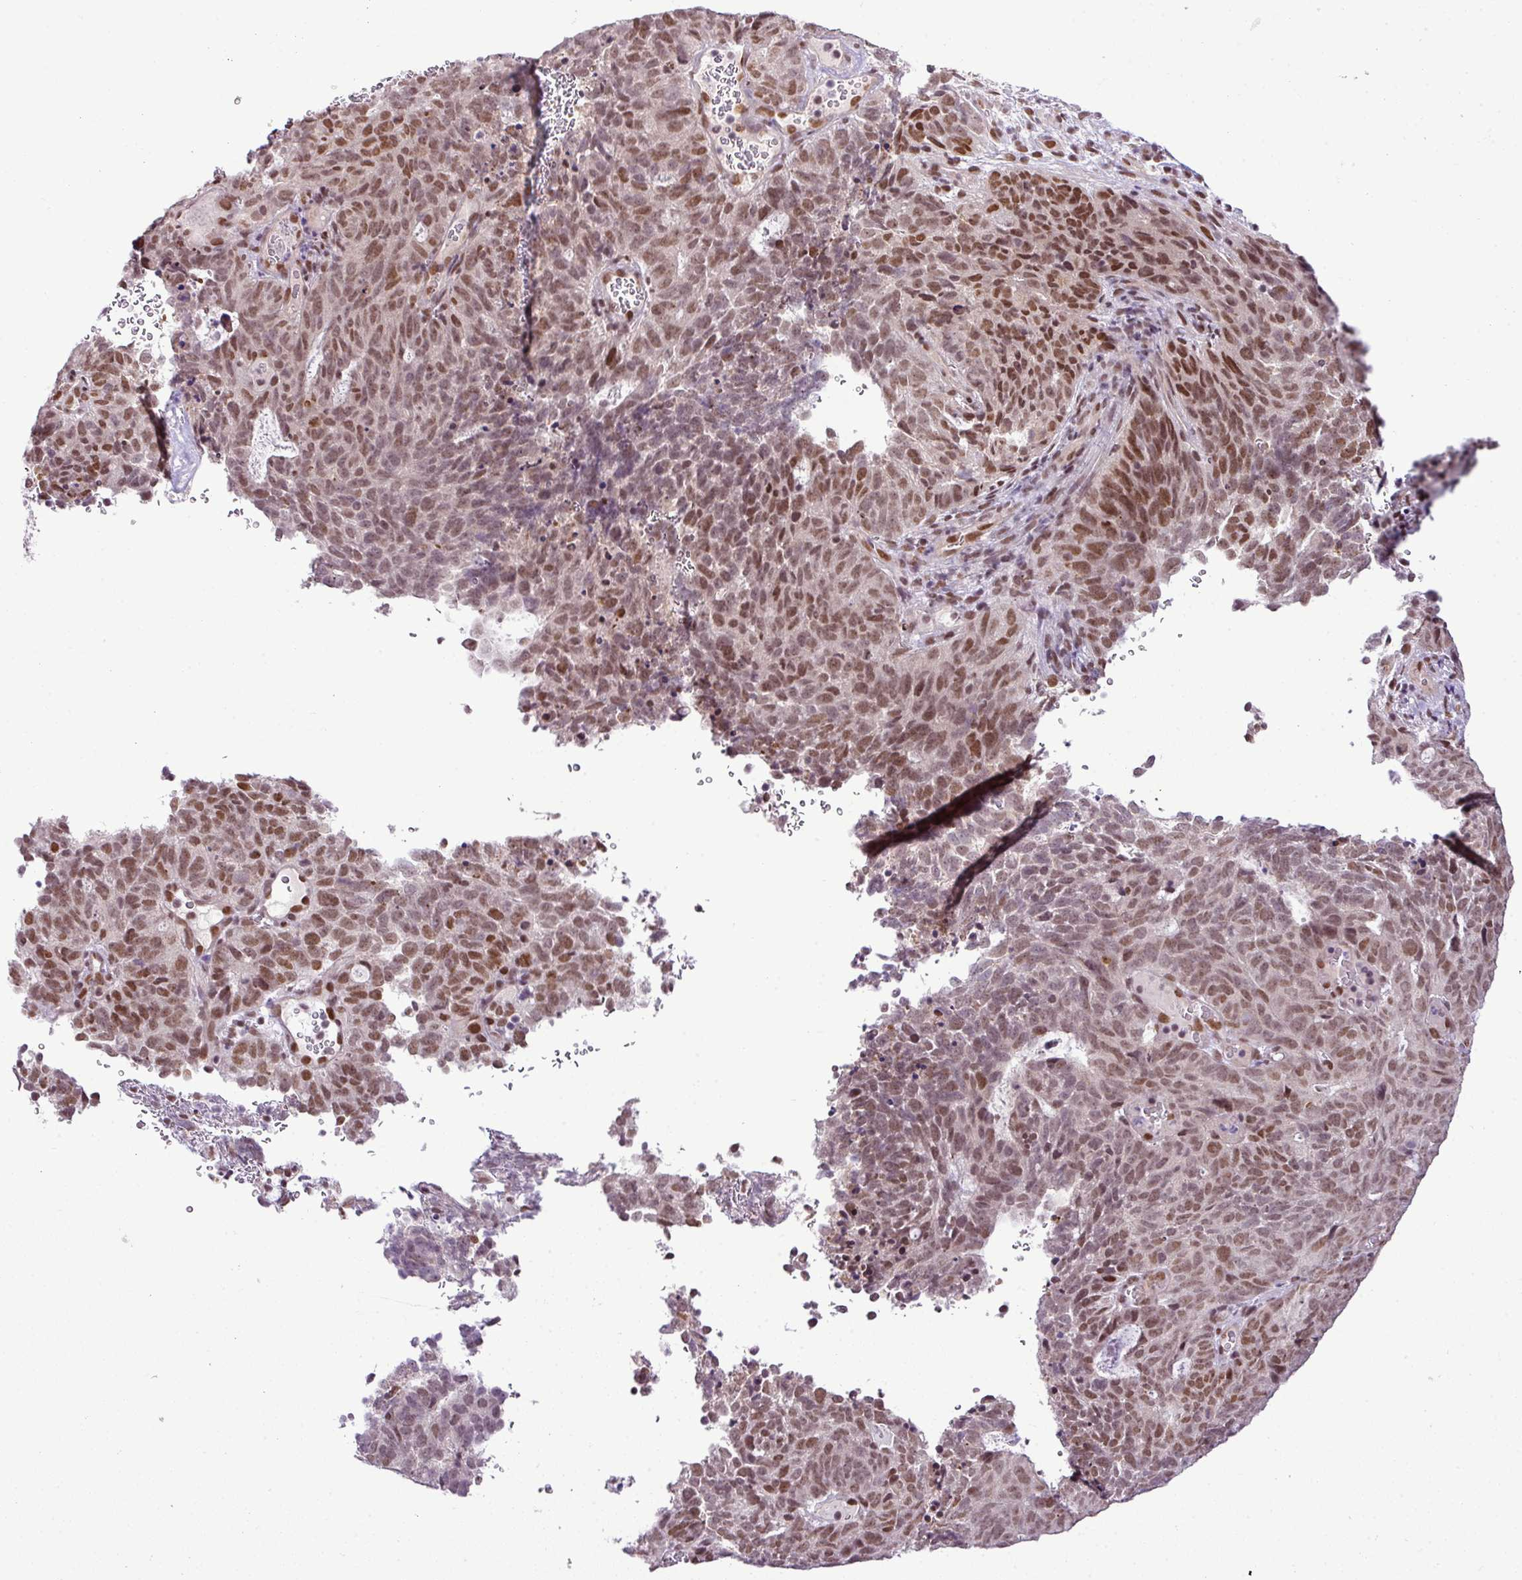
{"staining": {"intensity": "moderate", "quantity": ">75%", "location": "nuclear"}, "tissue": "cervical cancer", "cell_type": "Tumor cells", "image_type": "cancer", "snomed": [{"axis": "morphology", "description": "Adenocarcinoma, NOS"}, {"axis": "topography", "description": "Cervix"}], "caption": "Immunohistochemistry (DAB) staining of cervical cancer (adenocarcinoma) reveals moderate nuclear protein staining in about >75% of tumor cells. (DAB (3,3'-diaminobenzidine) IHC with brightfield microscopy, high magnification).", "gene": "PGAP4", "patient": {"sex": "female", "age": 38}}